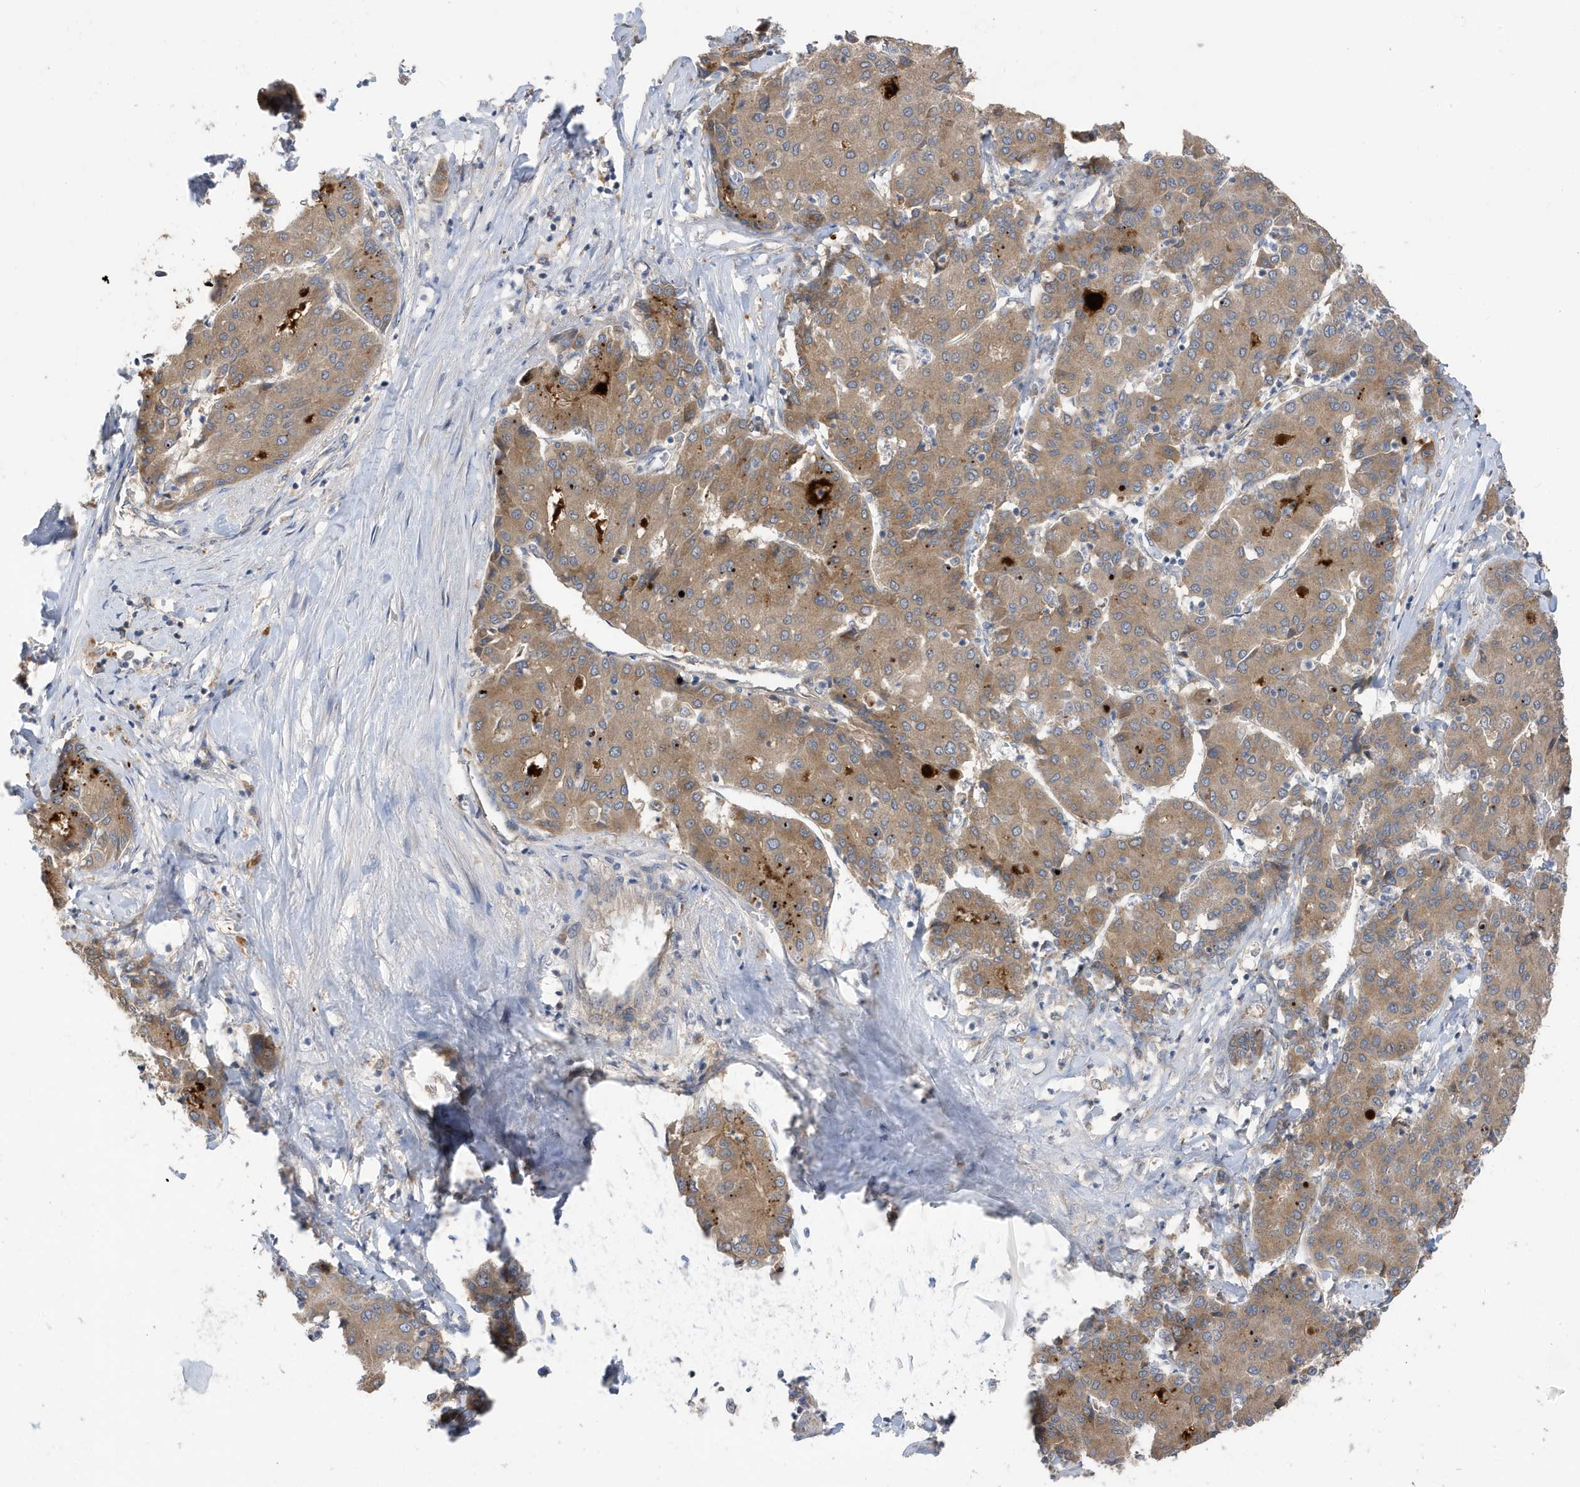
{"staining": {"intensity": "moderate", "quantity": "25%-75%", "location": "cytoplasmic/membranous"}, "tissue": "liver cancer", "cell_type": "Tumor cells", "image_type": "cancer", "snomed": [{"axis": "morphology", "description": "Carcinoma, Hepatocellular, NOS"}, {"axis": "topography", "description": "Liver"}], "caption": "Liver cancer stained with a brown dye exhibits moderate cytoplasmic/membranous positive staining in about 25%-75% of tumor cells.", "gene": "LAPTM4A", "patient": {"sex": "male", "age": 65}}